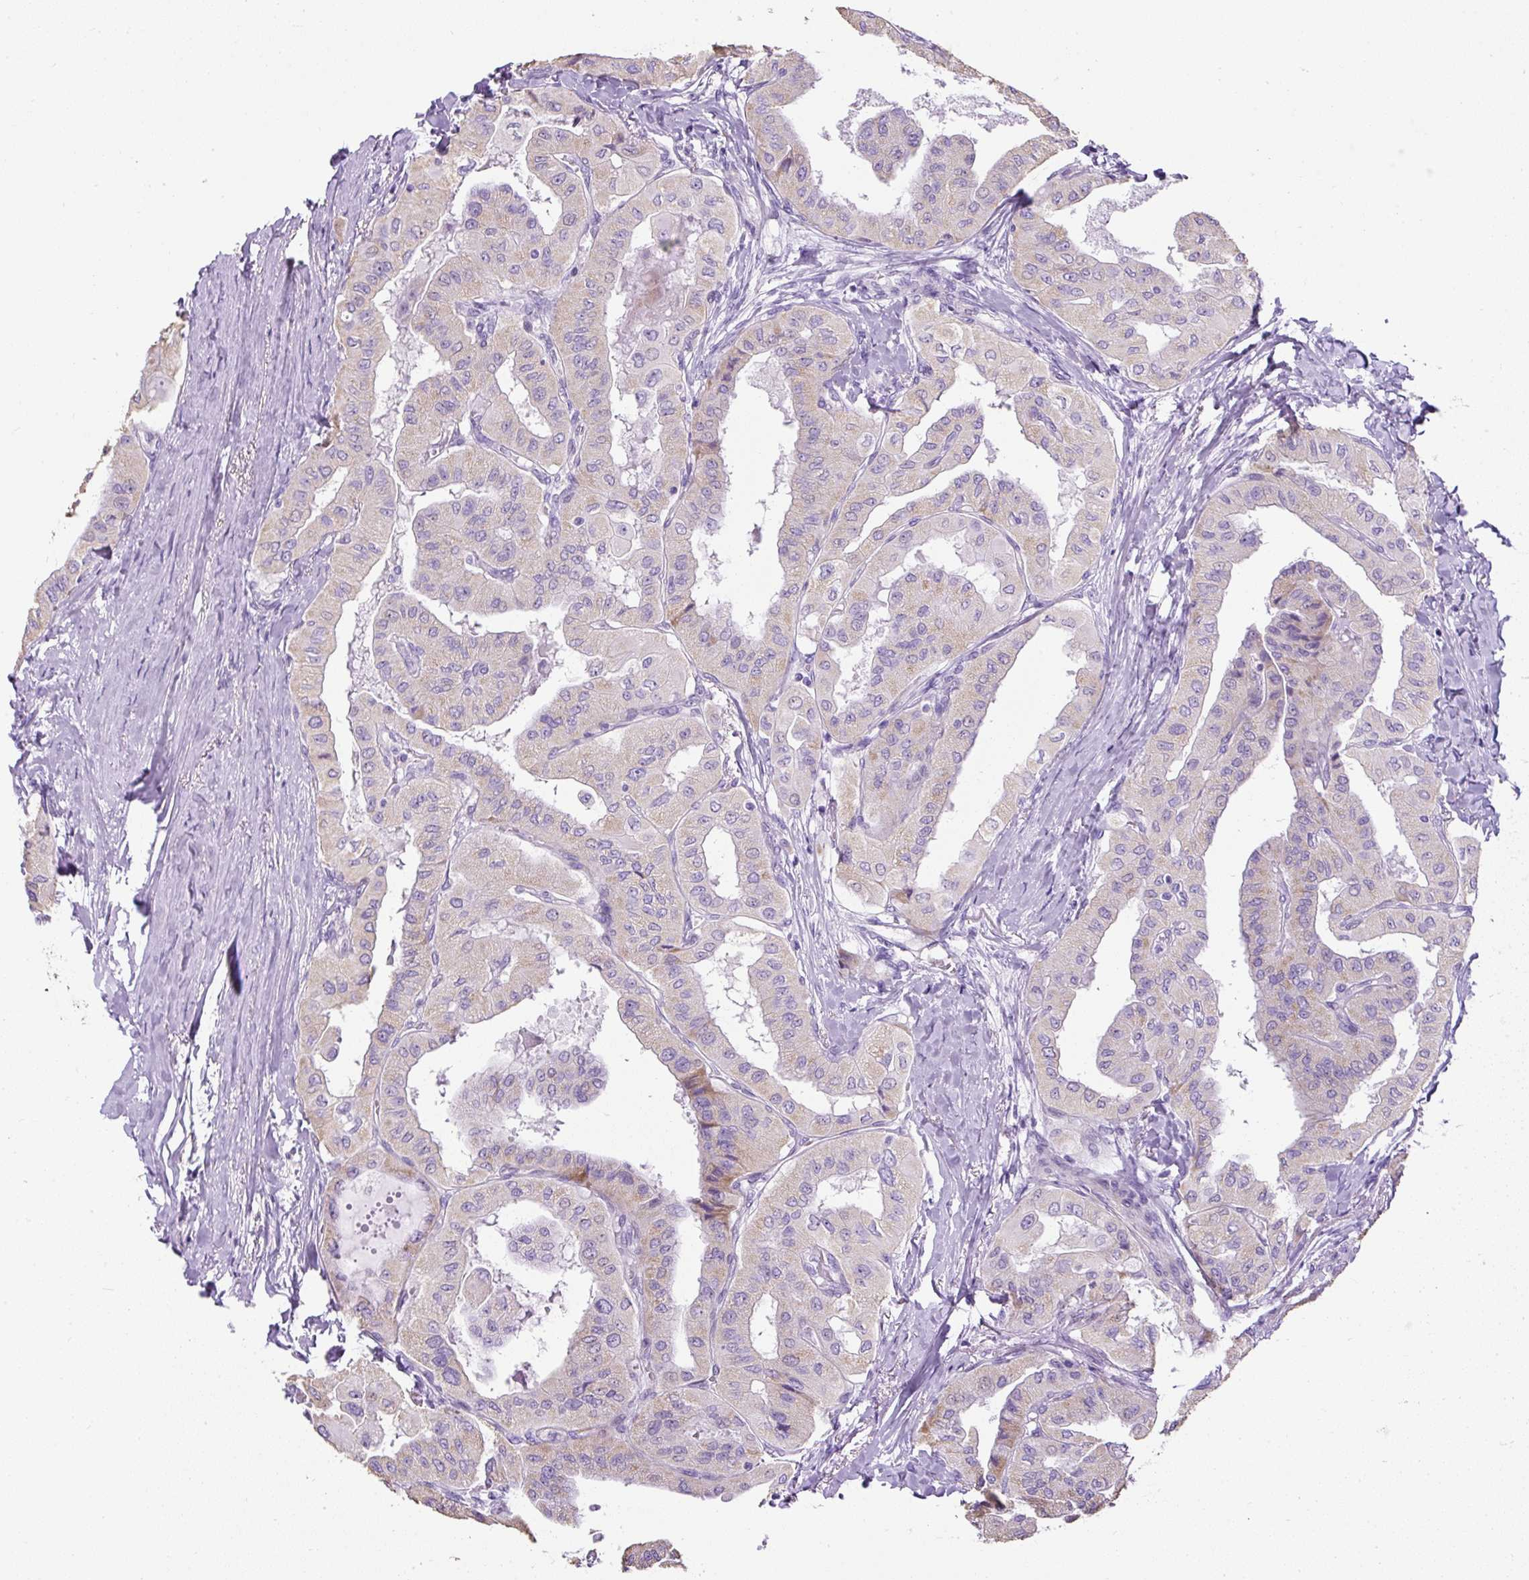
{"staining": {"intensity": "weak", "quantity": "<25%", "location": "cytoplasmic/membranous"}, "tissue": "thyroid cancer", "cell_type": "Tumor cells", "image_type": "cancer", "snomed": [{"axis": "morphology", "description": "Normal tissue, NOS"}, {"axis": "morphology", "description": "Papillary adenocarcinoma, NOS"}, {"axis": "topography", "description": "Thyroid gland"}], "caption": "Immunohistochemistry (IHC) of human papillary adenocarcinoma (thyroid) shows no positivity in tumor cells. (DAB IHC visualized using brightfield microscopy, high magnification).", "gene": "C2CD4C", "patient": {"sex": "female", "age": 59}}